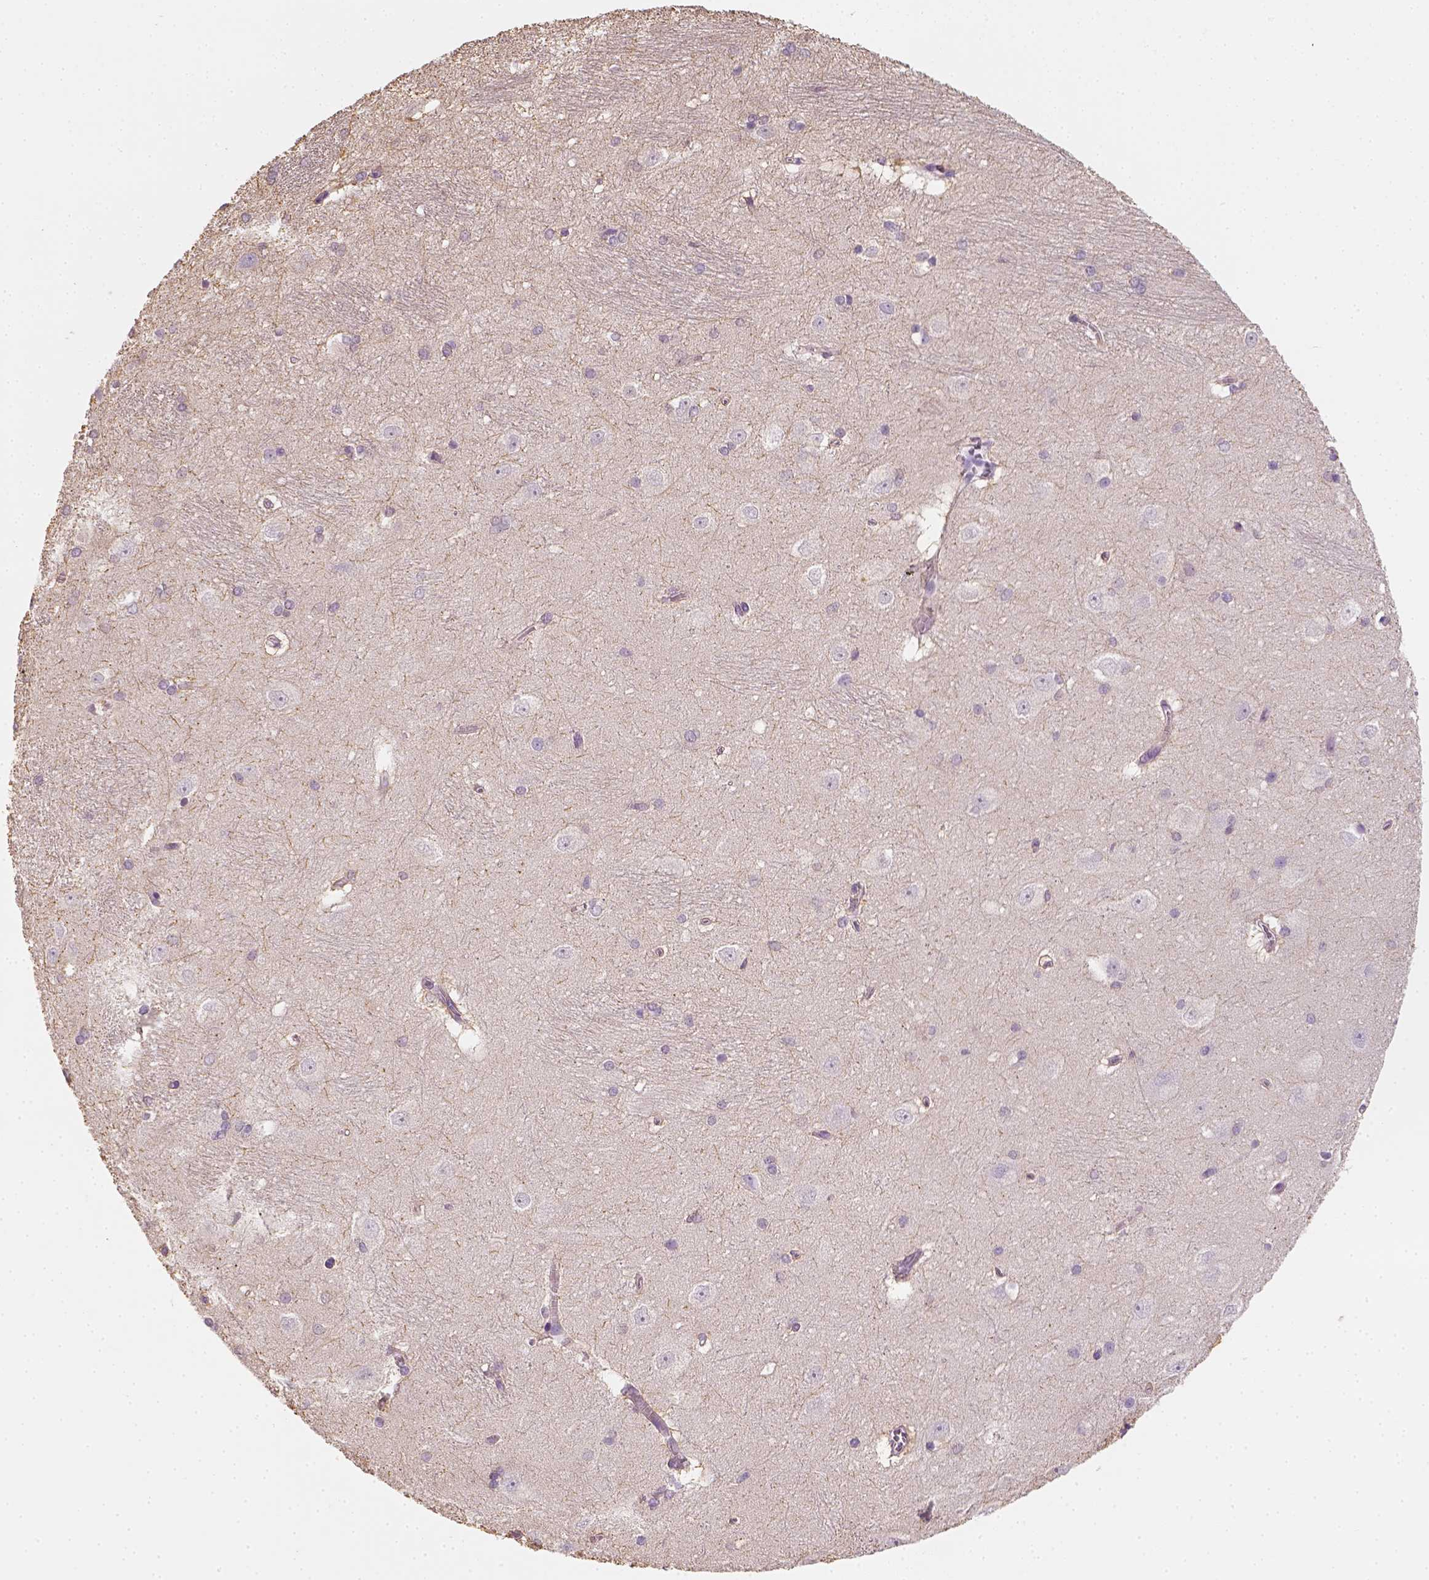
{"staining": {"intensity": "moderate", "quantity": "<25%", "location": "cytoplasmic/membranous"}, "tissue": "hippocampus", "cell_type": "Glial cells", "image_type": "normal", "snomed": [{"axis": "morphology", "description": "Normal tissue, NOS"}, {"axis": "topography", "description": "Cerebral cortex"}, {"axis": "topography", "description": "Hippocampus"}], "caption": "Immunohistochemical staining of normal hippocampus displays low levels of moderate cytoplasmic/membranous staining in about <25% of glial cells. (Stains: DAB (3,3'-diaminobenzidine) in brown, nuclei in blue, Microscopy: brightfield microscopy at high magnification).", "gene": "EPHB1", "patient": {"sex": "female", "age": 19}}